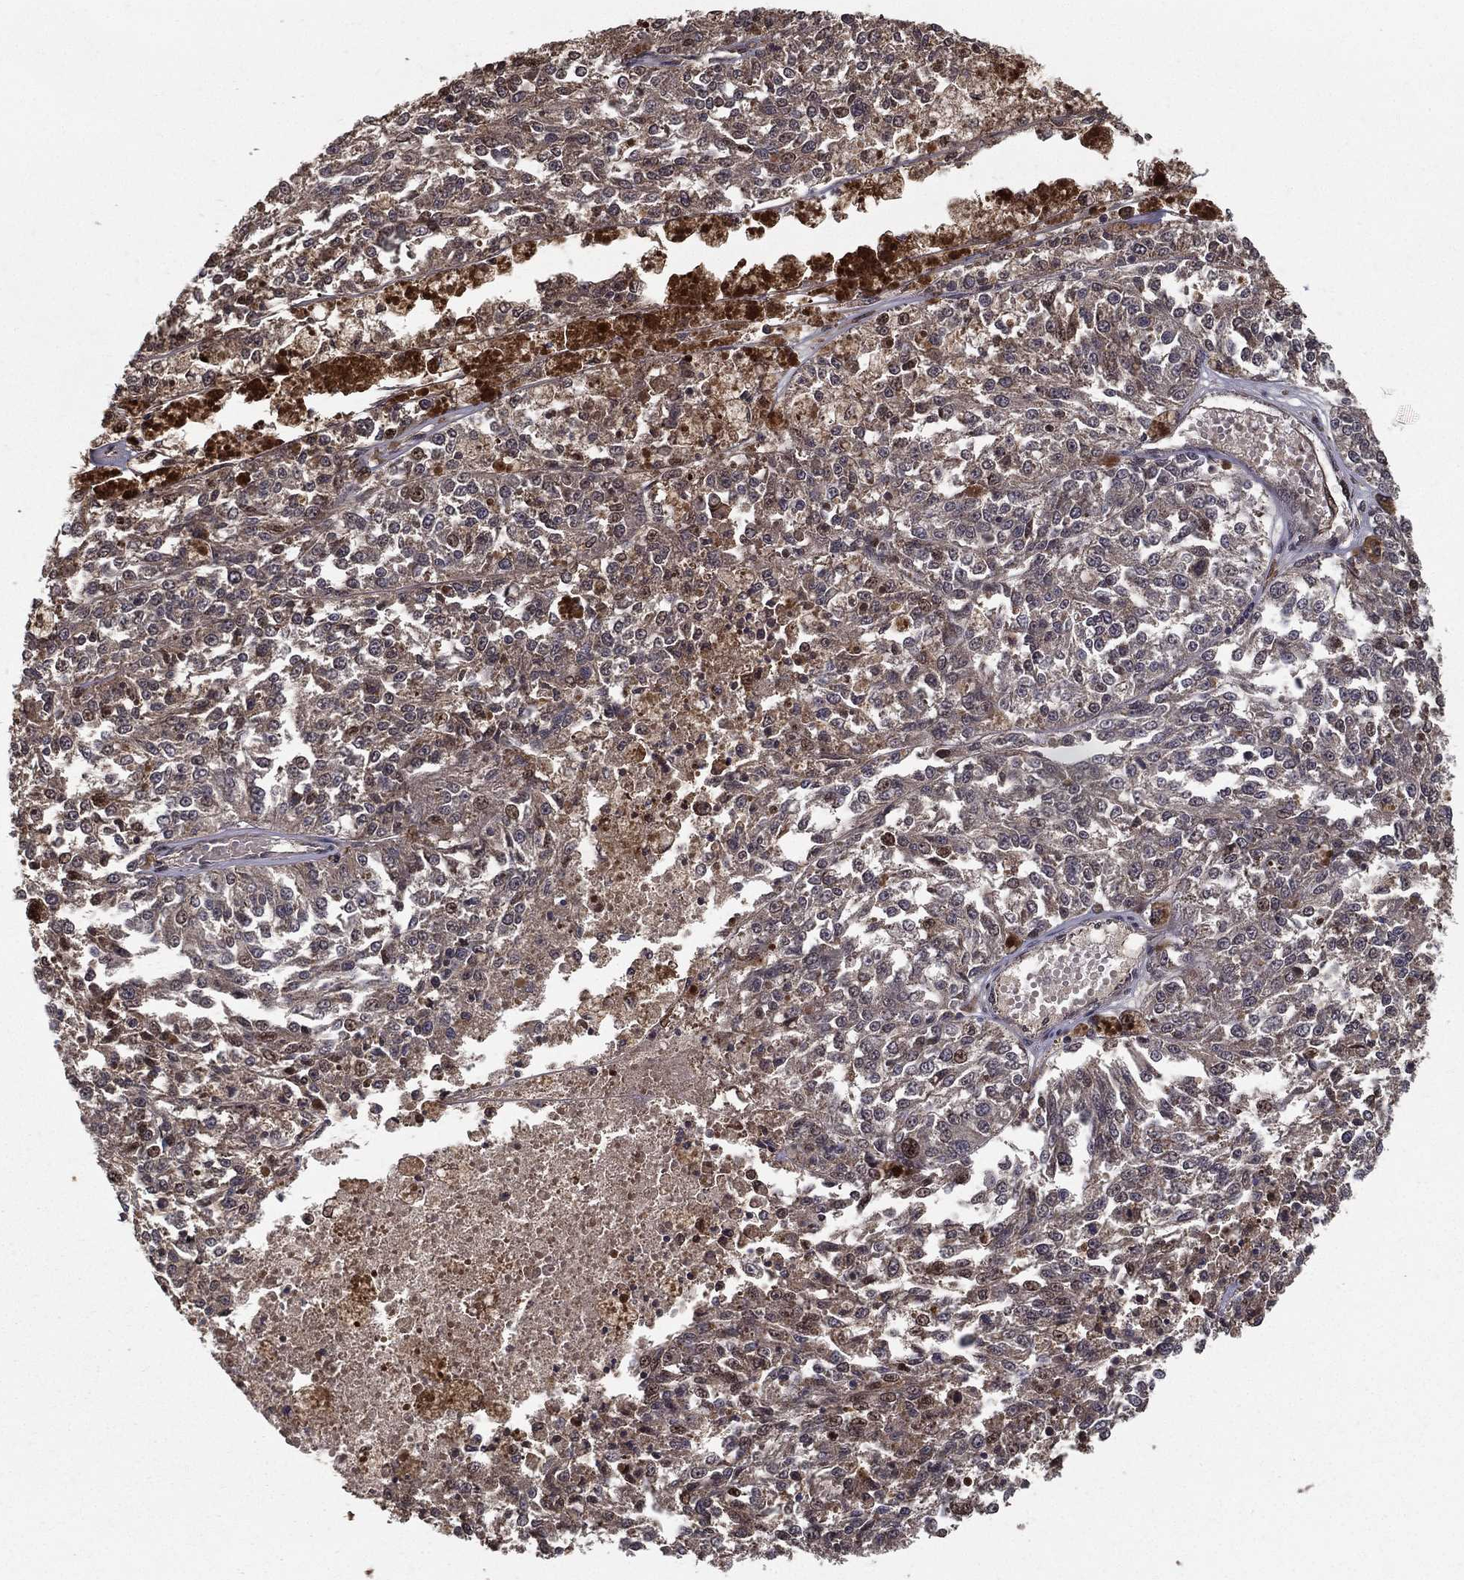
{"staining": {"intensity": "moderate", "quantity": "<25%", "location": "nuclear"}, "tissue": "melanoma", "cell_type": "Tumor cells", "image_type": "cancer", "snomed": [{"axis": "morphology", "description": "Malignant melanoma, Metastatic site"}, {"axis": "topography", "description": "Lymph node"}], "caption": "A brown stain highlights moderate nuclear positivity of a protein in human malignant melanoma (metastatic site) tumor cells. The staining was performed using DAB (3,3'-diaminobenzidine), with brown indicating positive protein expression. Nuclei are stained blue with hematoxylin.", "gene": "SLC6A6", "patient": {"sex": "female", "age": 64}}